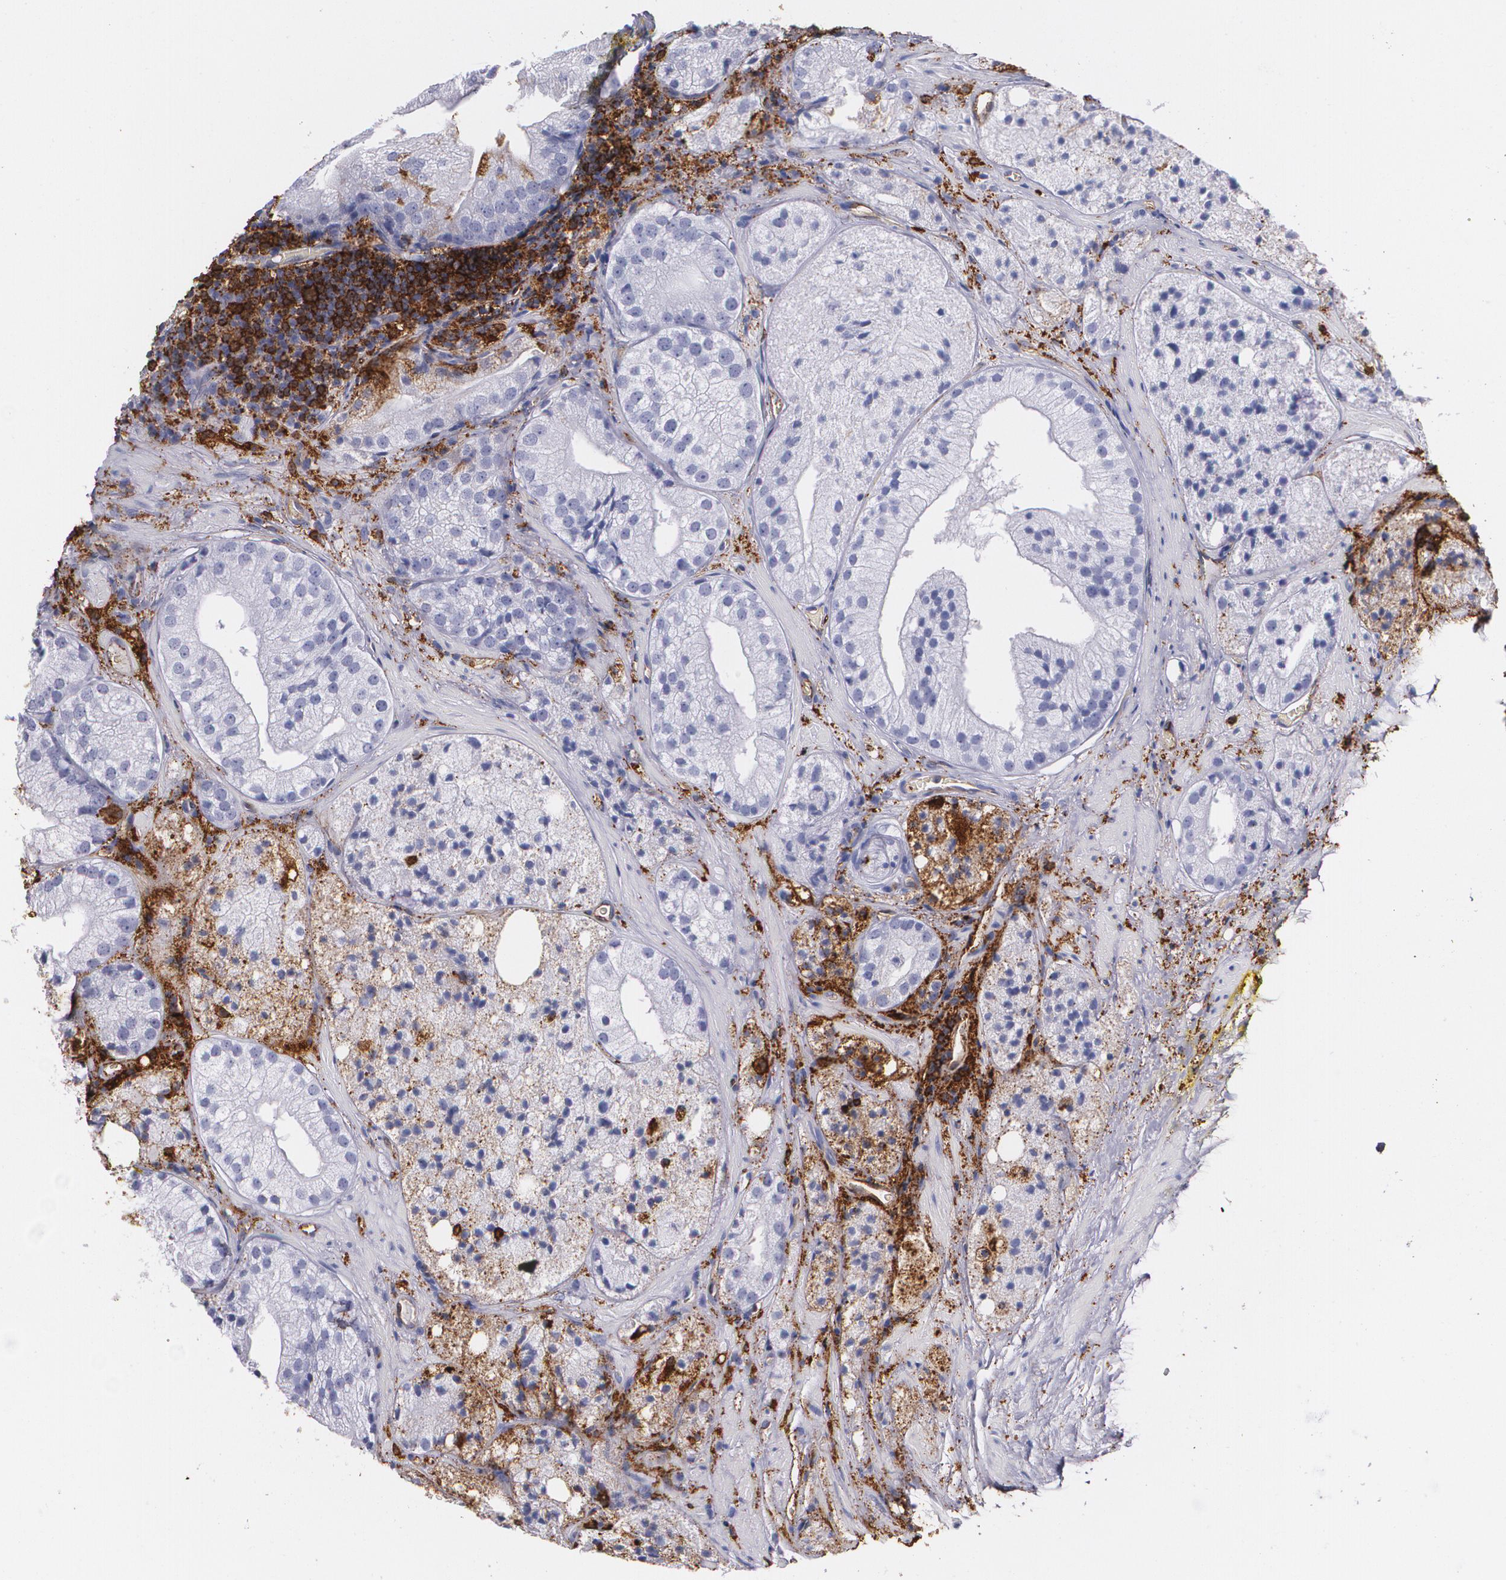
{"staining": {"intensity": "moderate", "quantity": "<25%", "location": "cytoplasmic/membranous"}, "tissue": "prostate cancer", "cell_type": "Tumor cells", "image_type": "cancer", "snomed": [{"axis": "morphology", "description": "Adenocarcinoma, Low grade"}, {"axis": "topography", "description": "Prostate"}], "caption": "The image demonstrates a brown stain indicating the presence of a protein in the cytoplasmic/membranous of tumor cells in prostate cancer (low-grade adenocarcinoma).", "gene": "HLA-DRA", "patient": {"sex": "male", "age": 60}}